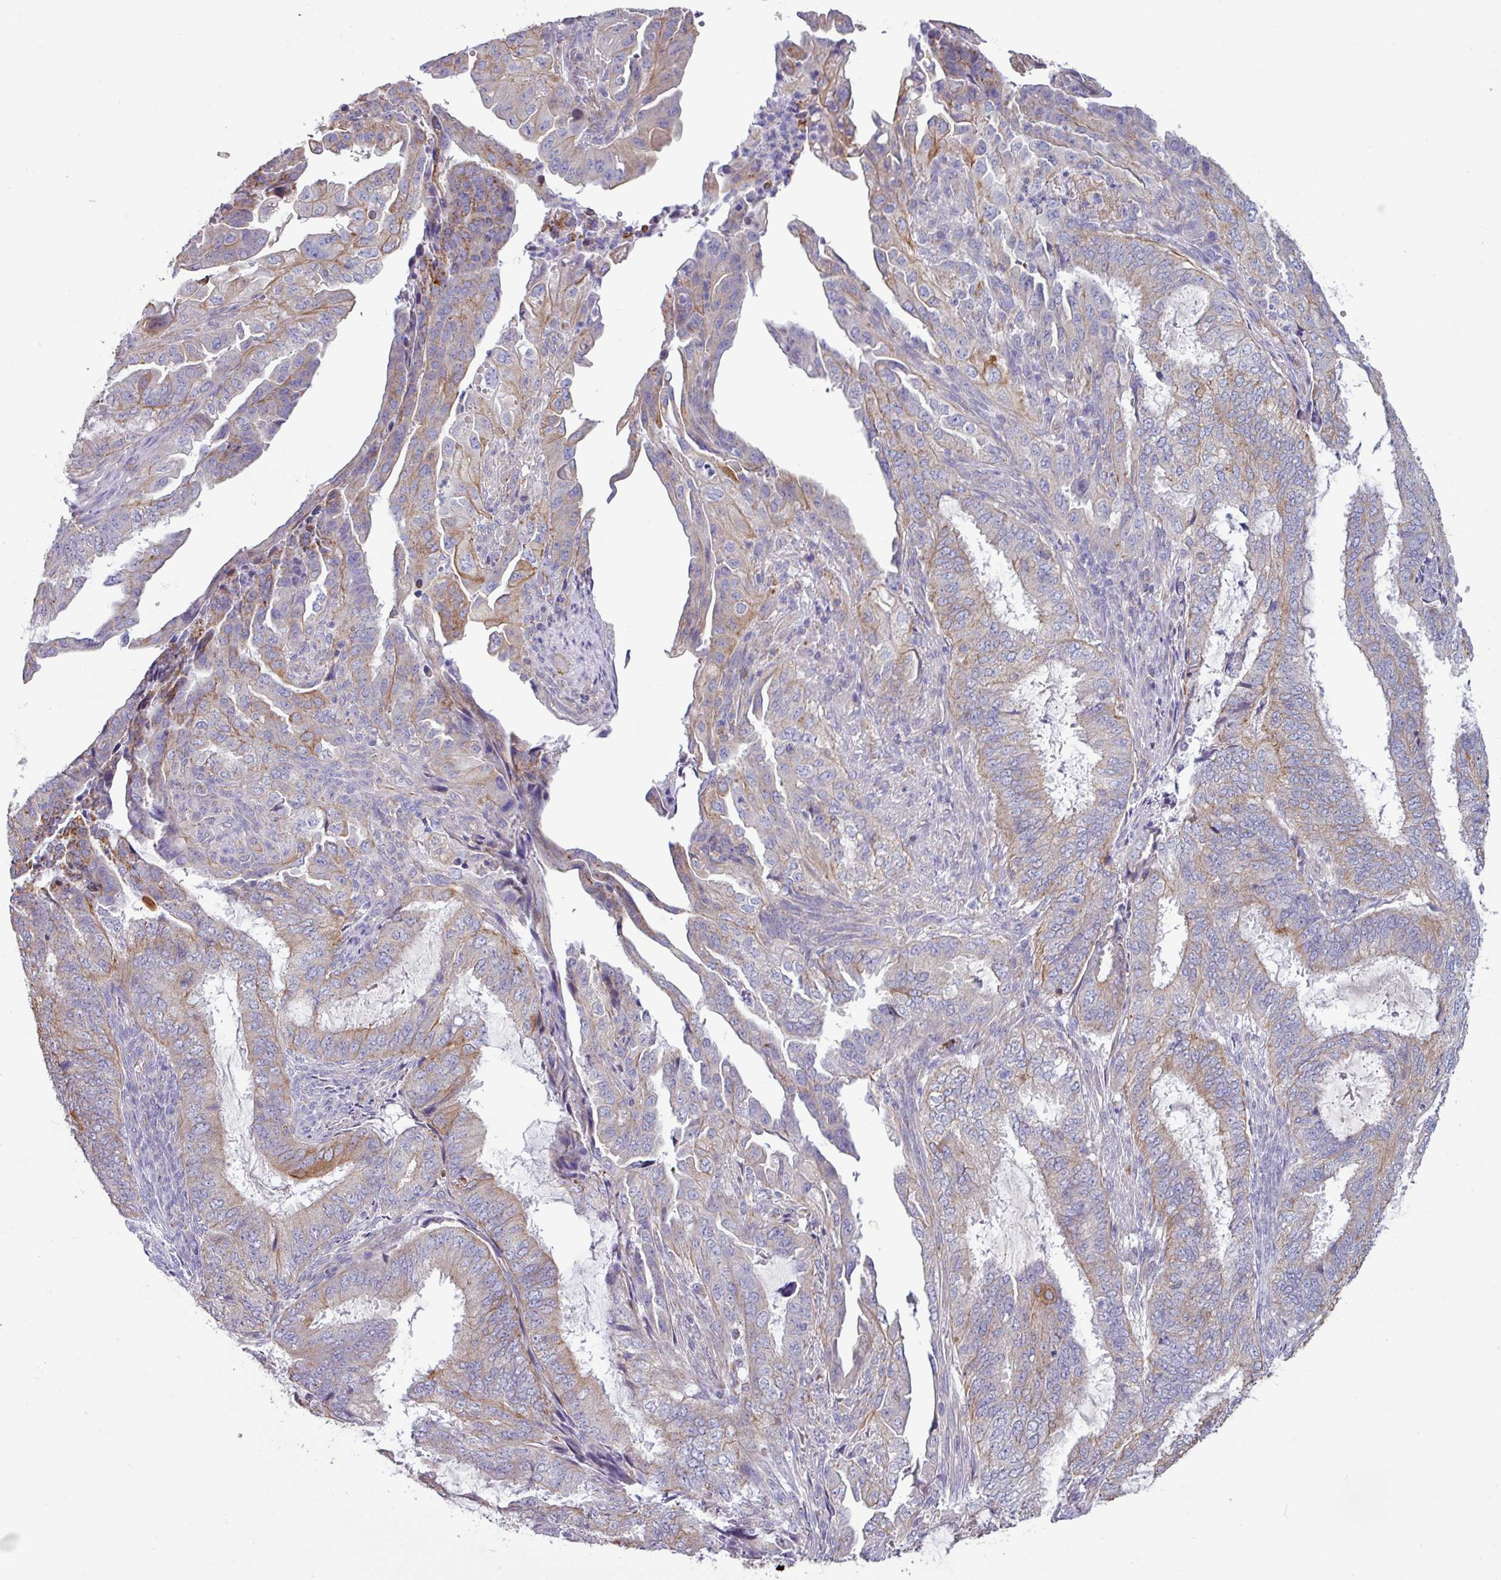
{"staining": {"intensity": "moderate", "quantity": "<25%", "location": "cytoplasmic/membranous"}, "tissue": "endometrial cancer", "cell_type": "Tumor cells", "image_type": "cancer", "snomed": [{"axis": "morphology", "description": "Adenocarcinoma, NOS"}, {"axis": "topography", "description": "Endometrium"}], "caption": "The histopathology image reveals staining of endometrial cancer, revealing moderate cytoplasmic/membranous protein staining (brown color) within tumor cells.", "gene": "CAMK1", "patient": {"sex": "female", "age": 51}}